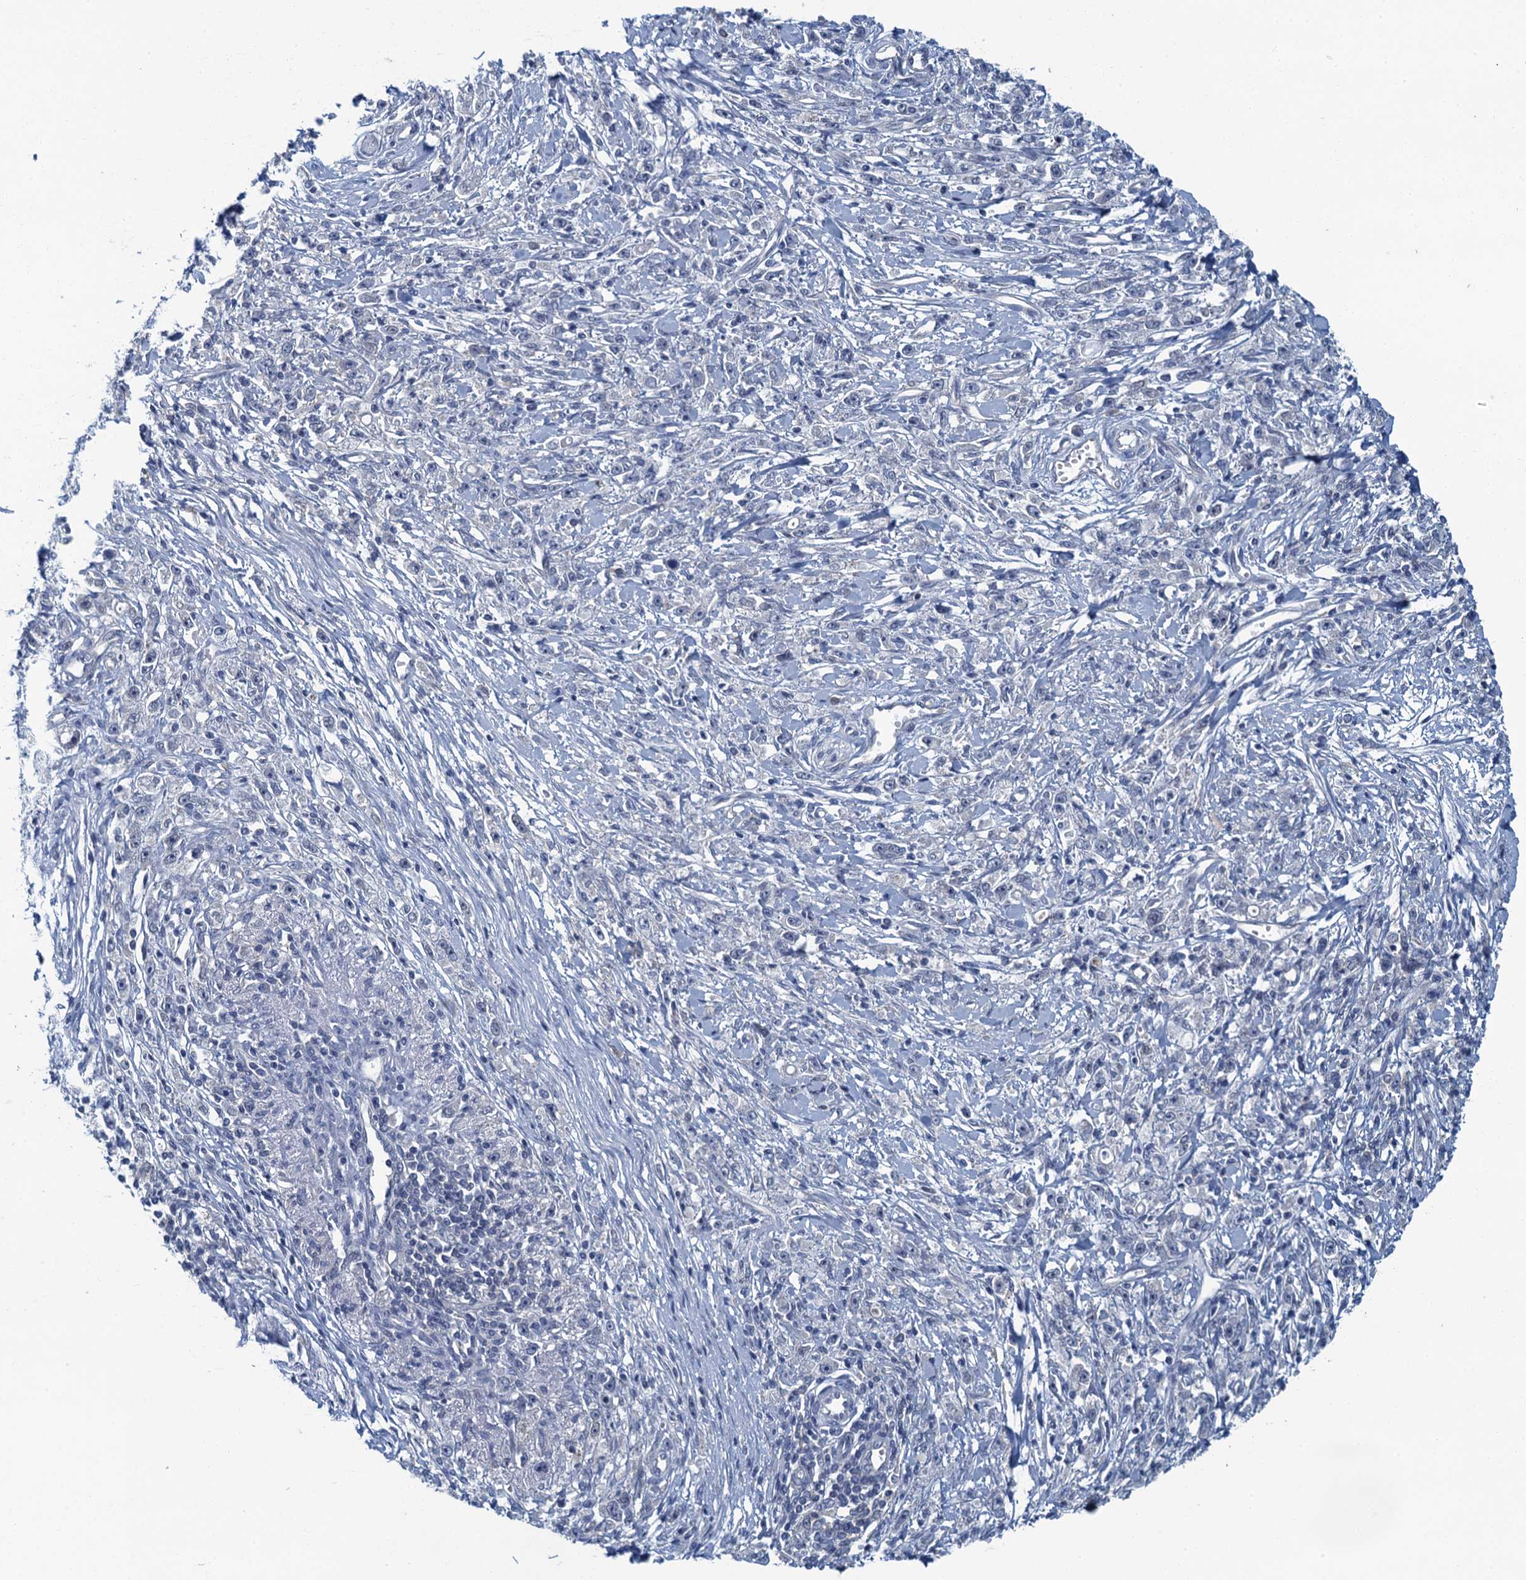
{"staining": {"intensity": "negative", "quantity": "none", "location": "none"}, "tissue": "stomach cancer", "cell_type": "Tumor cells", "image_type": "cancer", "snomed": [{"axis": "morphology", "description": "Adenocarcinoma, NOS"}, {"axis": "topography", "description": "Stomach"}], "caption": "The histopathology image displays no significant positivity in tumor cells of stomach cancer (adenocarcinoma).", "gene": "NCKAP1L", "patient": {"sex": "female", "age": 59}}